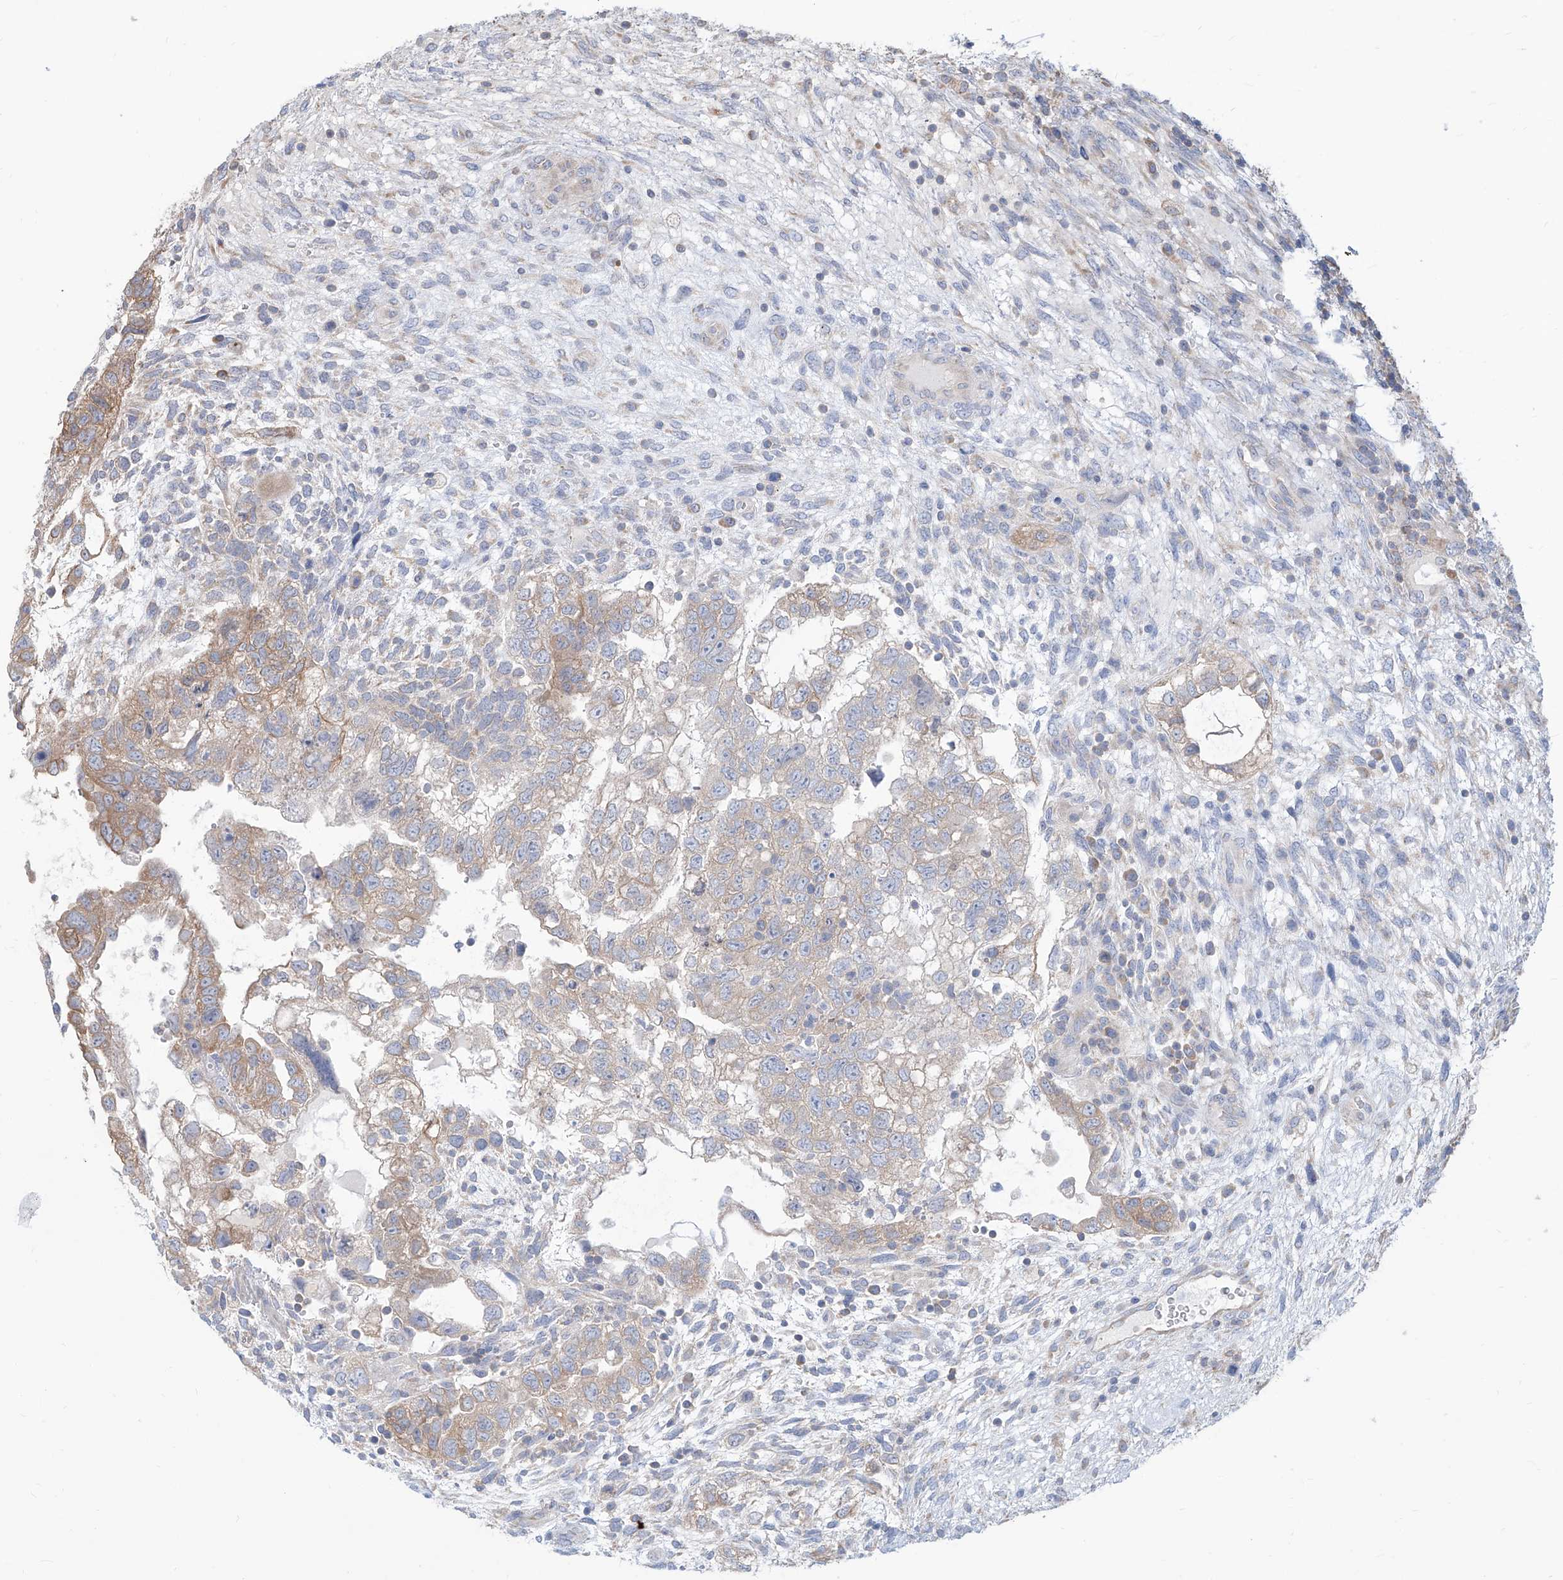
{"staining": {"intensity": "moderate", "quantity": "25%-75%", "location": "cytoplasmic/membranous"}, "tissue": "testis cancer", "cell_type": "Tumor cells", "image_type": "cancer", "snomed": [{"axis": "morphology", "description": "Carcinoma, Embryonal, NOS"}, {"axis": "topography", "description": "Testis"}], "caption": "Immunohistochemical staining of human testis embryonal carcinoma reveals medium levels of moderate cytoplasmic/membranous positivity in about 25%-75% of tumor cells. The protein is stained brown, and the nuclei are stained in blue (DAB IHC with brightfield microscopy, high magnification).", "gene": "FAM83B", "patient": {"sex": "male", "age": 37}}